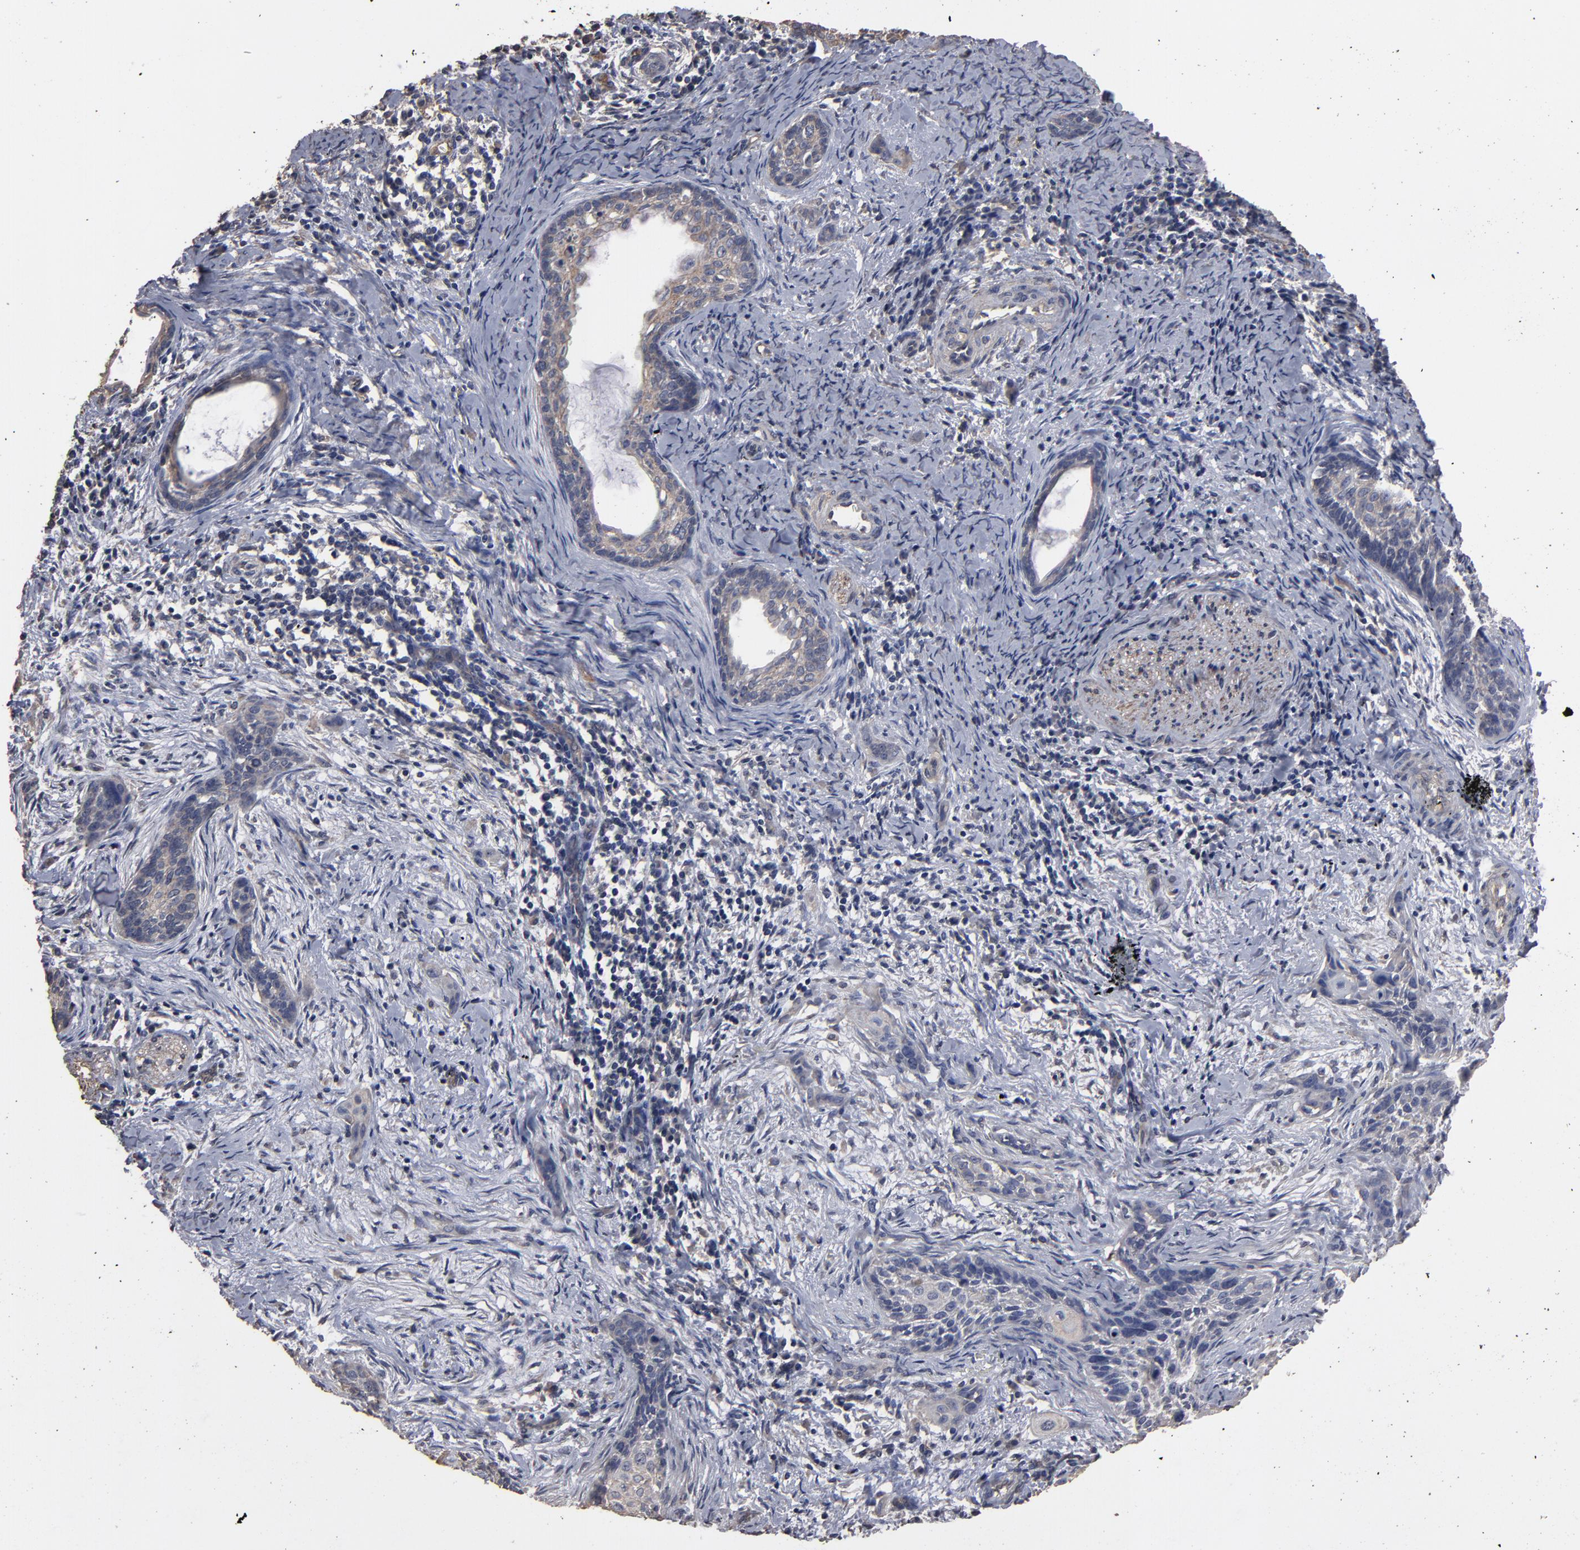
{"staining": {"intensity": "weak", "quantity": ">75%", "location": "cytoplasmic/membranous"}, "tissue": "cervical cancer", "cell_type": "Tumor cells", "image_type": "cancer", "snomed": [{"axis": "morphology", "description": "Squamous cell carcinoma, NOS"}, {"axis": "topography", "description": "Cervix"}], "caption": "Immunohistochemical staining of cervical cancer (squamous cell carcinoma) shows low levels of weak cytoplasmic/membranous protein staining in about >75% of tumor cells.", "gene": "DMD", "patient": {"sex": "female", "age": 33}}